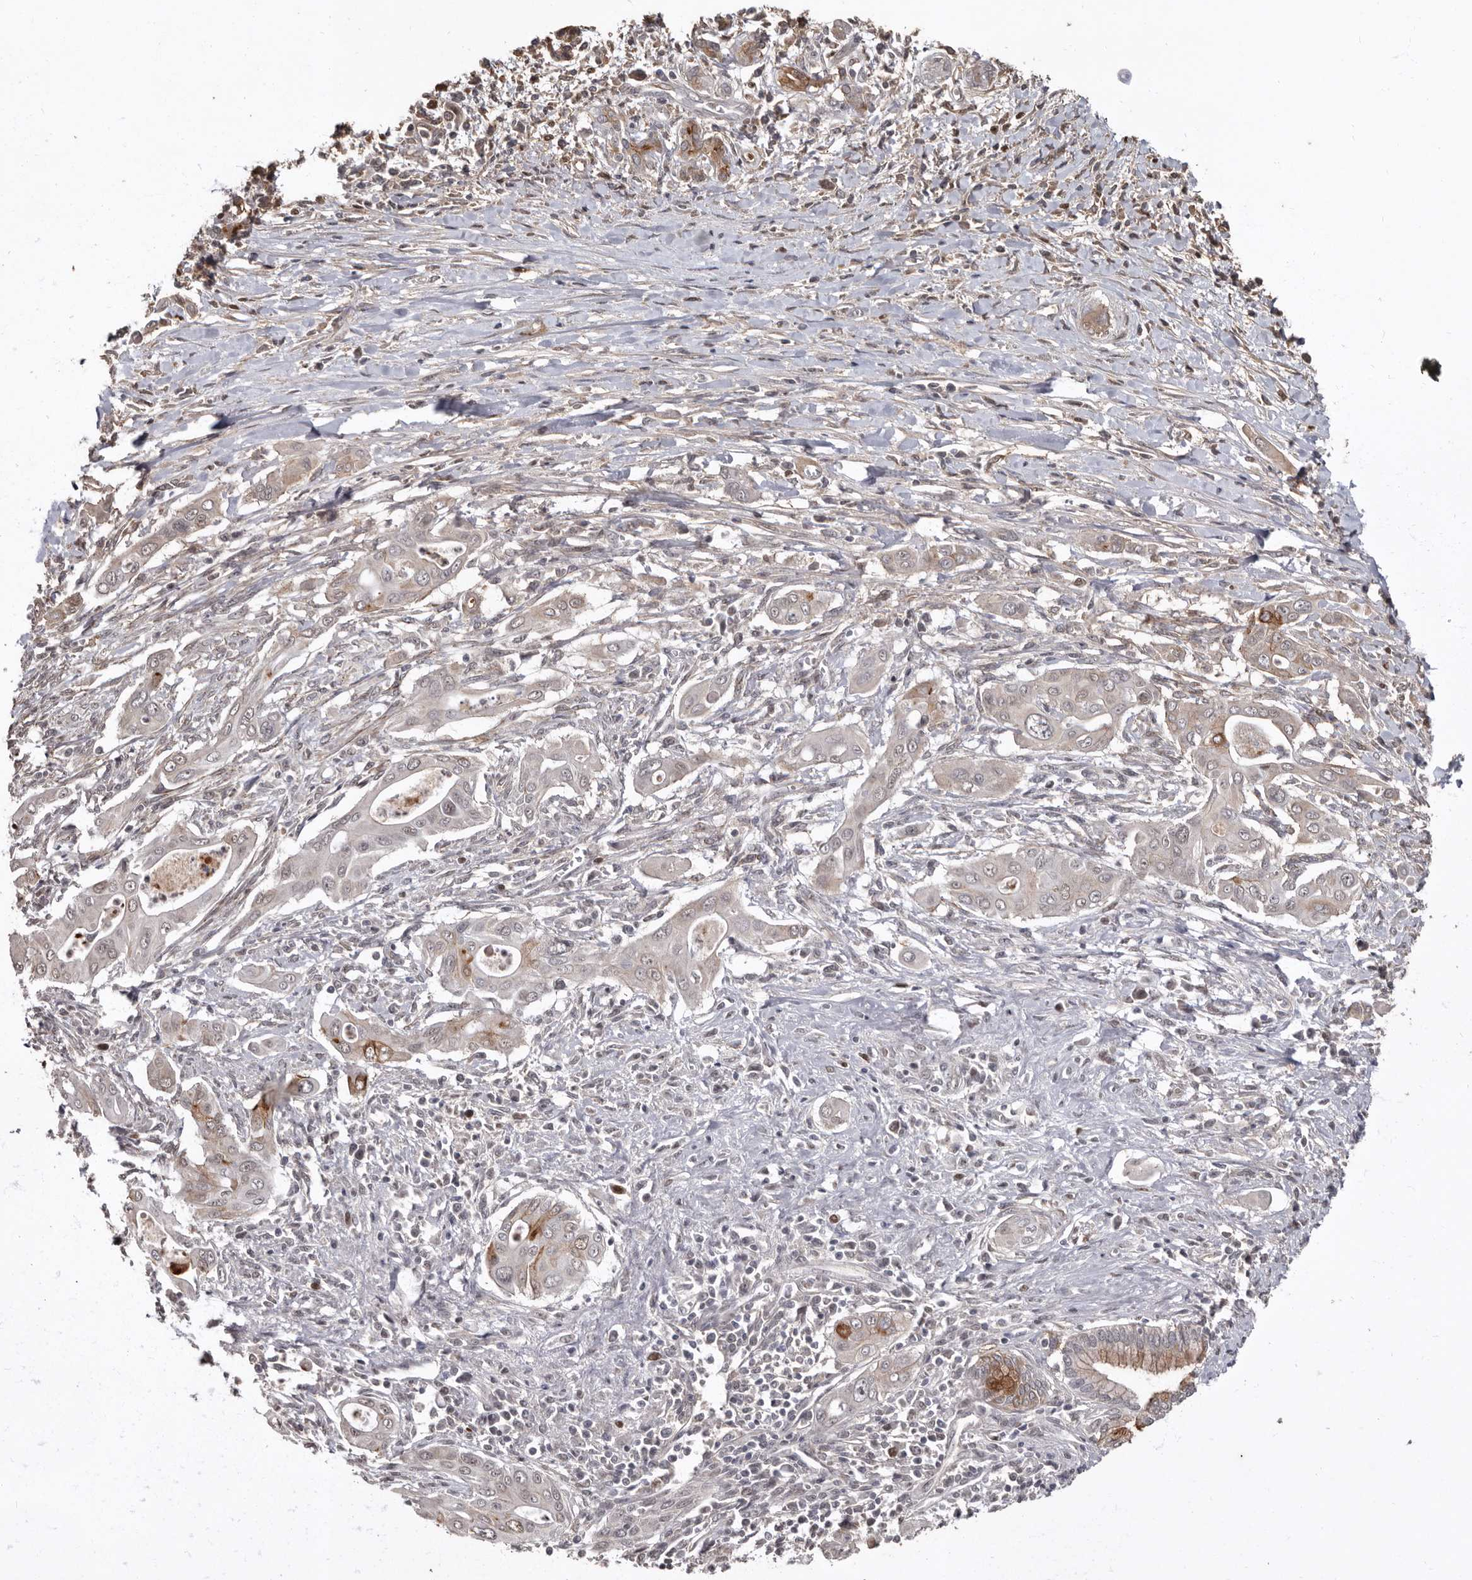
{"staining": {"intensity": "moderate", "quantity": "<25%", "location": "cytoplasmic/membranous"}, "tissue": "pancreatic cancer", "cell_type": "Tumor cells", "image_type": "cancer", "snomed": [{"axis": "morphology", "description": "Adenocarcinoma, NOS"}, {"axis": "topography", "description": "Pancreas"}], "caption": "Protein analysis of pancreatic adenocarcinoma tissue shows moderate cytoplasmic/membranous expression in about <25% of tumor cells. Nuclei are stained in blue.", "gene": "LRGUK", "patient": {"sex": "male", "age": 58}}